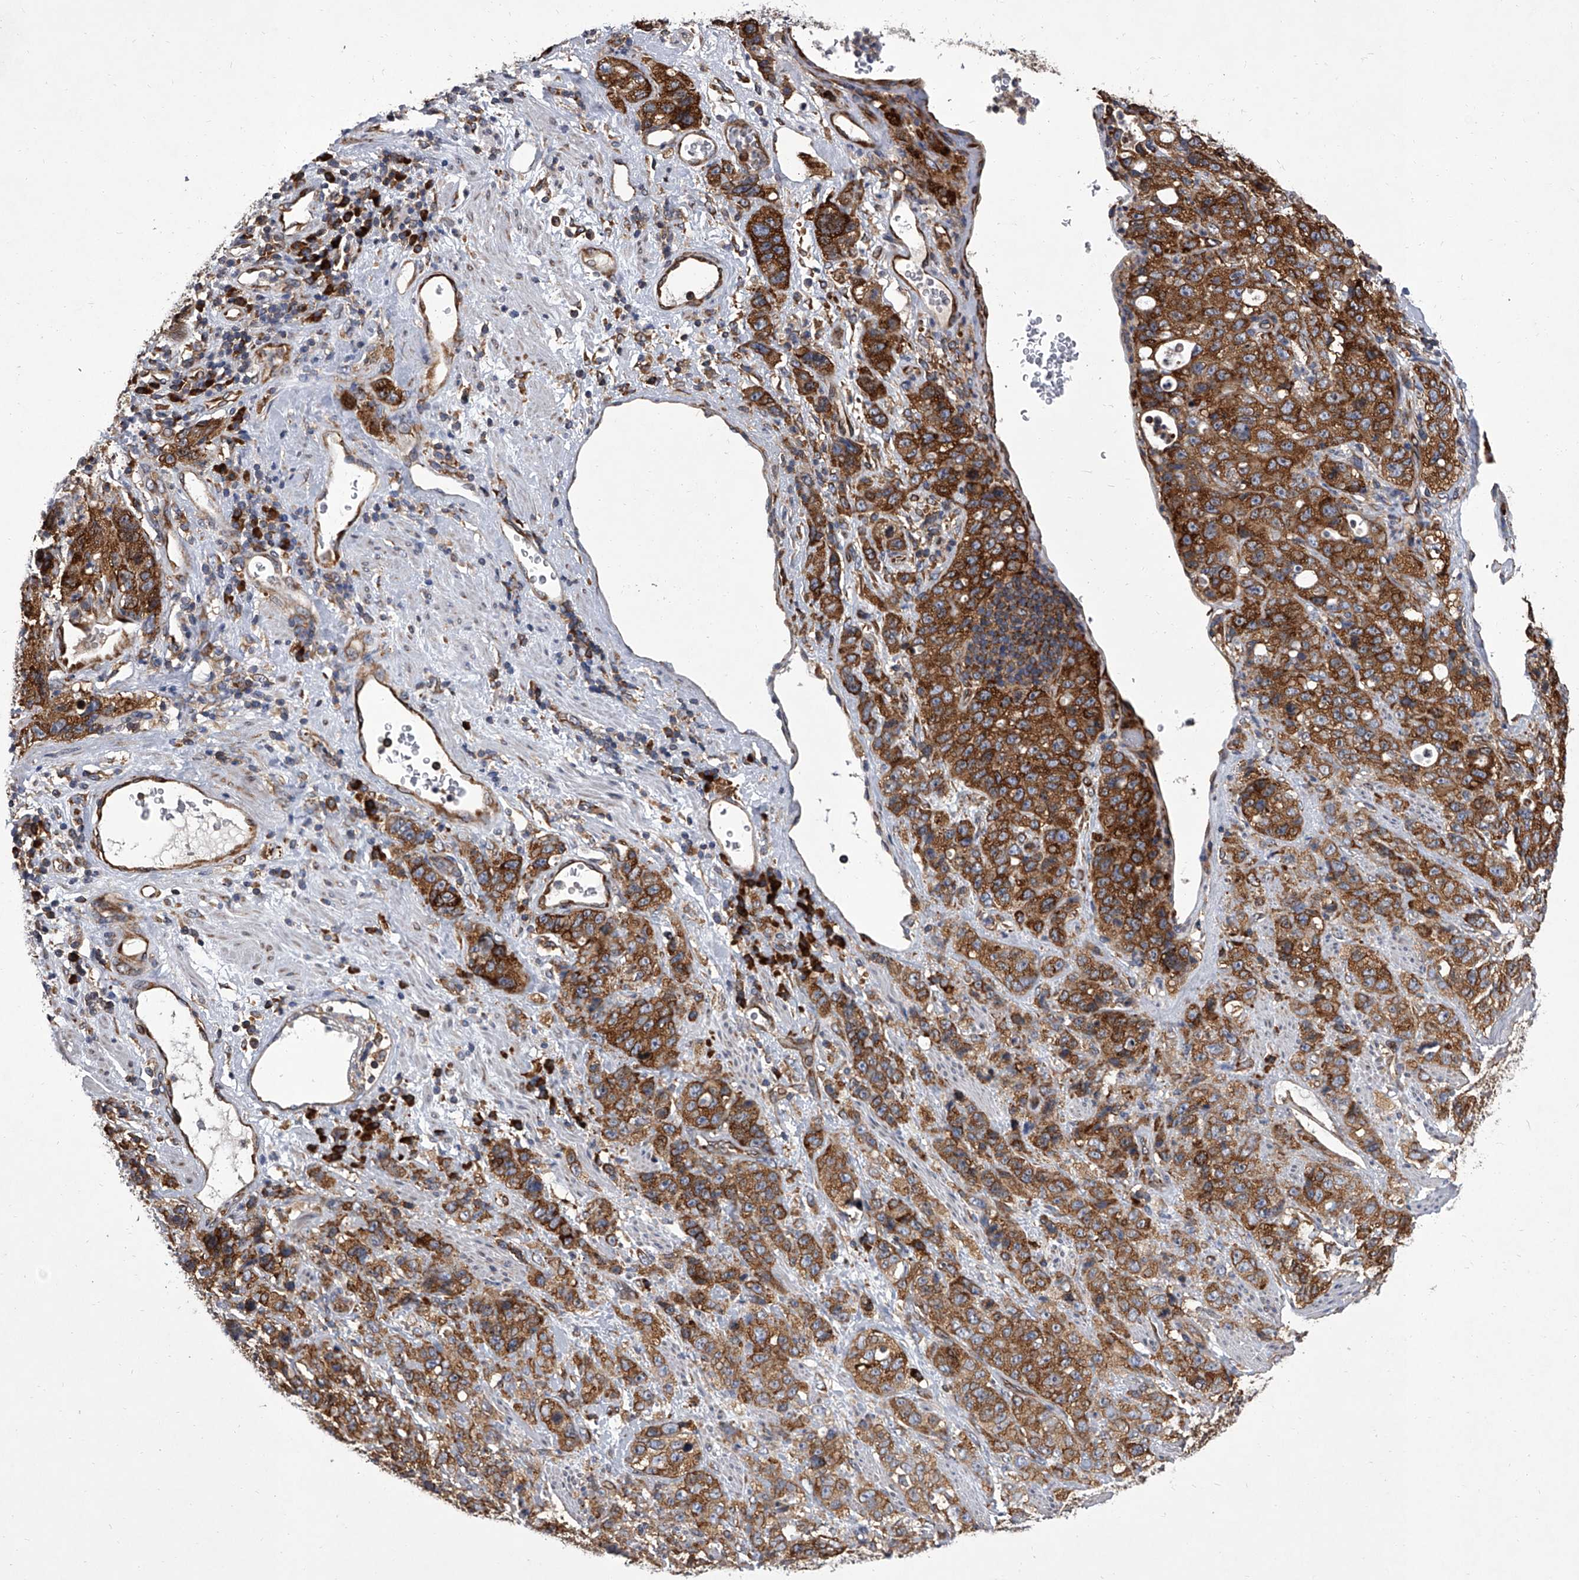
{"staining": {"intensity": "strong", "quantity": ">75%", "location": "cytoplasmic/membranous"}, "tissue": "stomach cancer", "cell_type": "Tumor cells", "image_type": "cancer", "snomed": [{"axis": "morphology", "description": "Adenocarcinoma, NOS"}, {"axis": "topography", "description": "Stomach"}], "caption": "This is an image of IHC staining of stomach adenocarcinoma, which shows strong staining in the cytoplasmic/membranous of tumor cells.", "gene": "EIF2S2", "patient": {"sex": "male", "age": 48}}